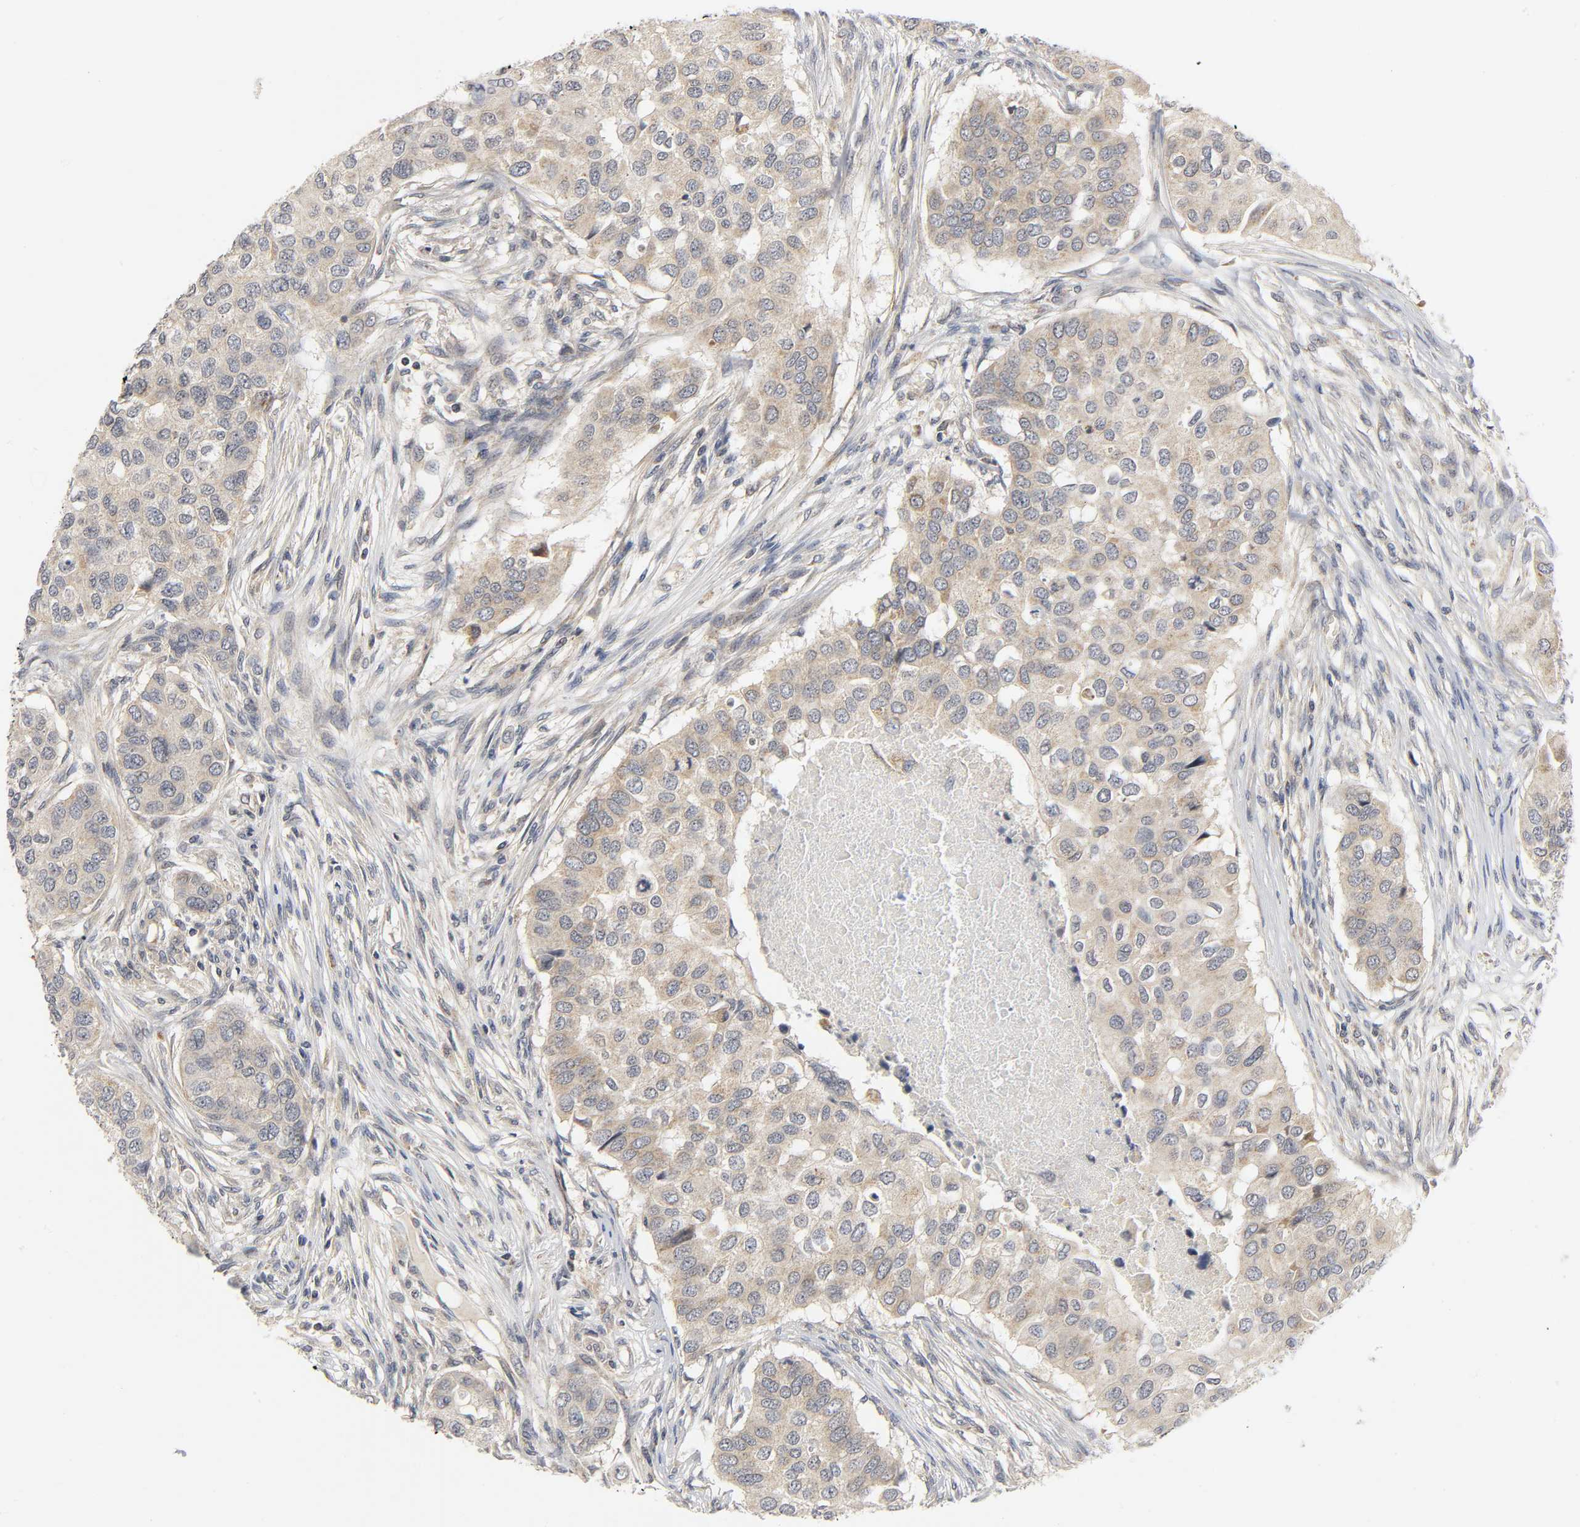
{"staining": {"intensity": "weak", "quantity": ">75%", "location": "cytoplasmic/membranous"}, "tissue": "breast cancer", "cell_type": "Tumor cells", "image_type": "cancer", "snomed": [{"axis": "morphology", "description": "Normal tissue, NOS"}, {"axis": "morphology", "description": "Duct carcinoma"}, {"axis": "topography", "description": "Breast"}], "caption": "This is a photomicrograph of immunohistochemistry staining of breast cancer, which shows weak staining in the cytoplasmic/membranous of tumor cells.", "gene": "NRP1", "patient": {"sex": "female", "age": 49}}